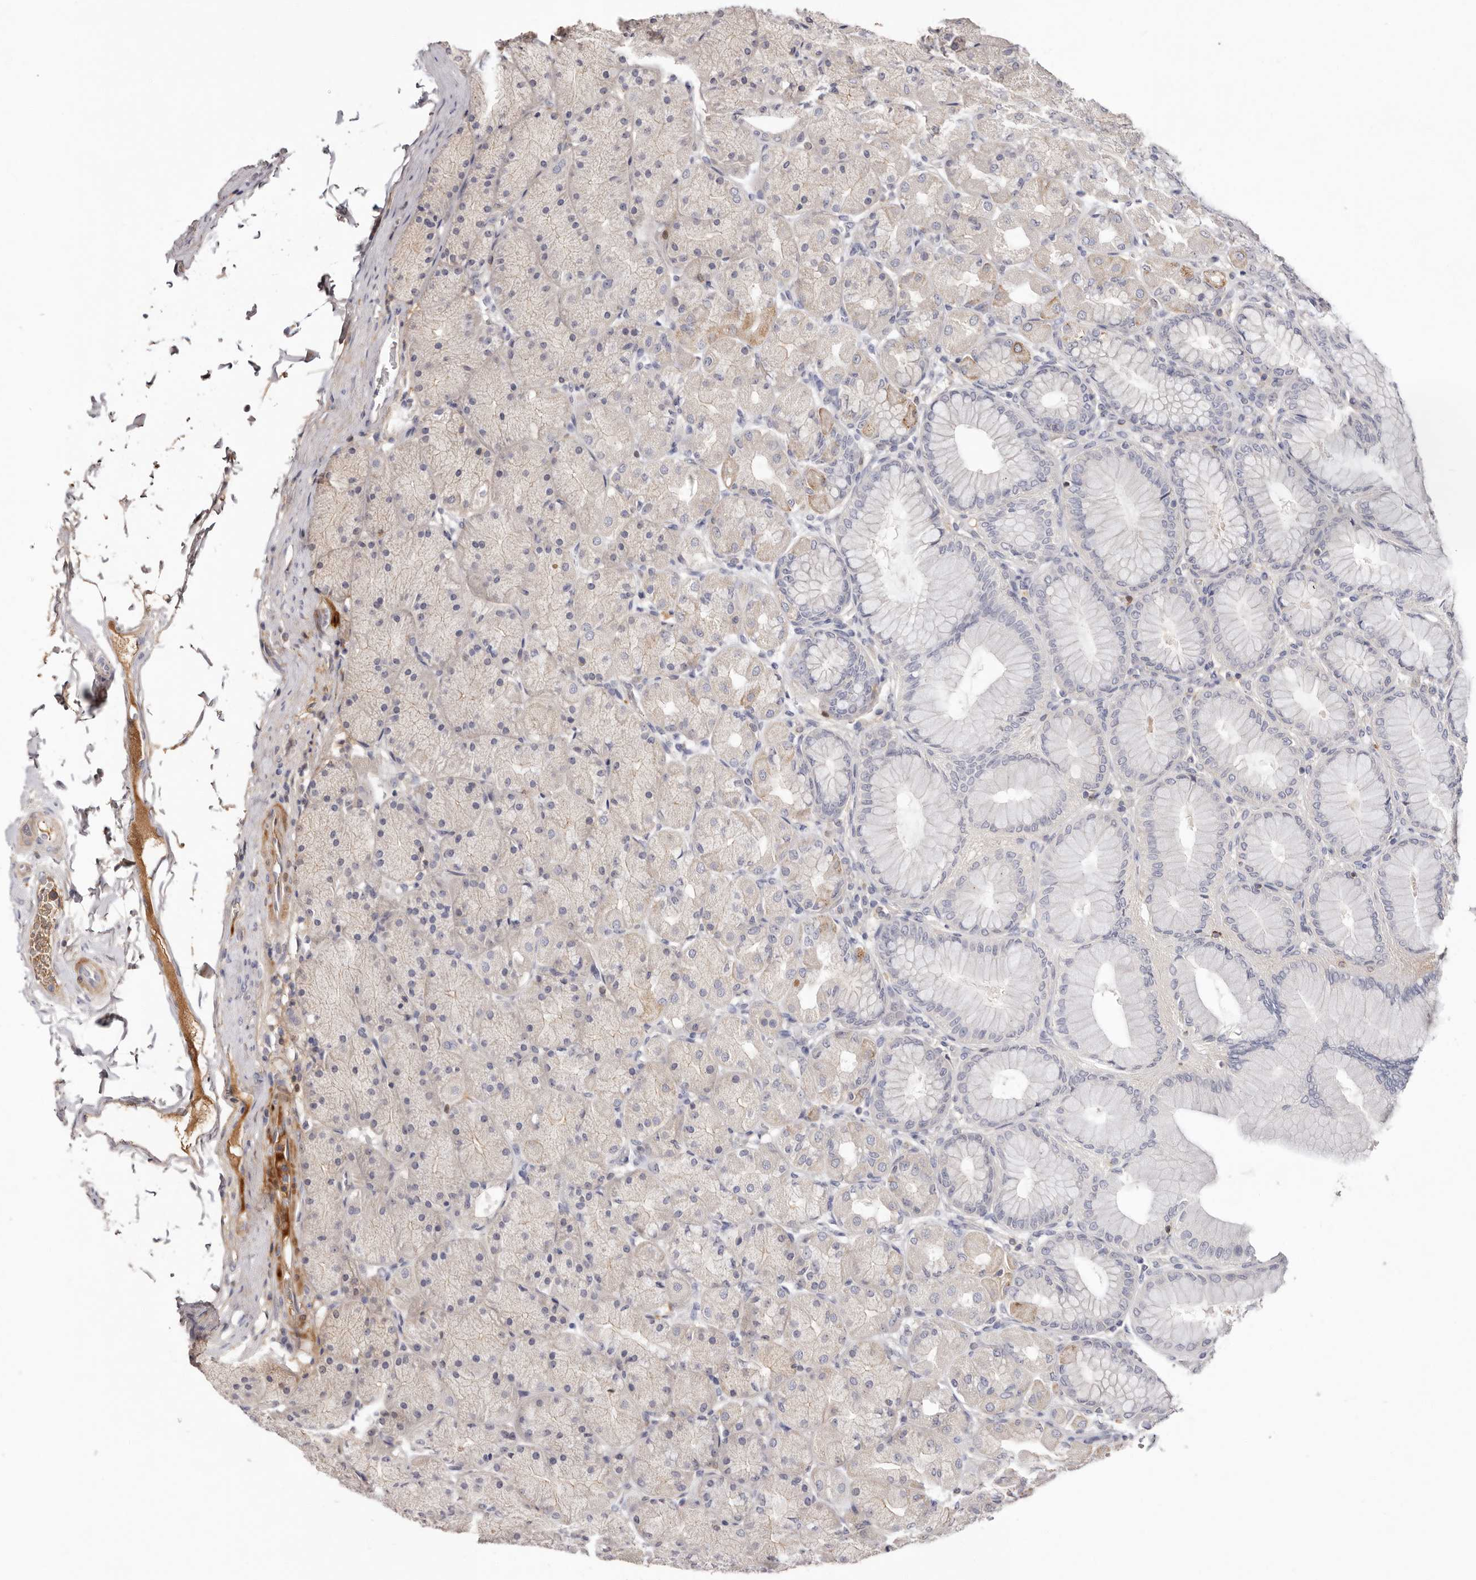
{"staining": {"intensity": "moderate", "quantity": "<25%", "location": "cytoplasmic/membranous"}, "tissue": "stomach", "cell_type": "Glandular cells", "image_type": "normal", "snomed": [{"axis": "morphology", "description": "Normal tissue, NOS"}, {"axis": "topography", "description": "Stomach, upper"}], "caption": "About <25% of glandular cells in normal human stomach reveal moderate cytoplasmic/membranous protein expression as visualized by brown immunohistochemical staining.", "gene": "LMLN", "patient": {"sex": "female", "age": 56}}